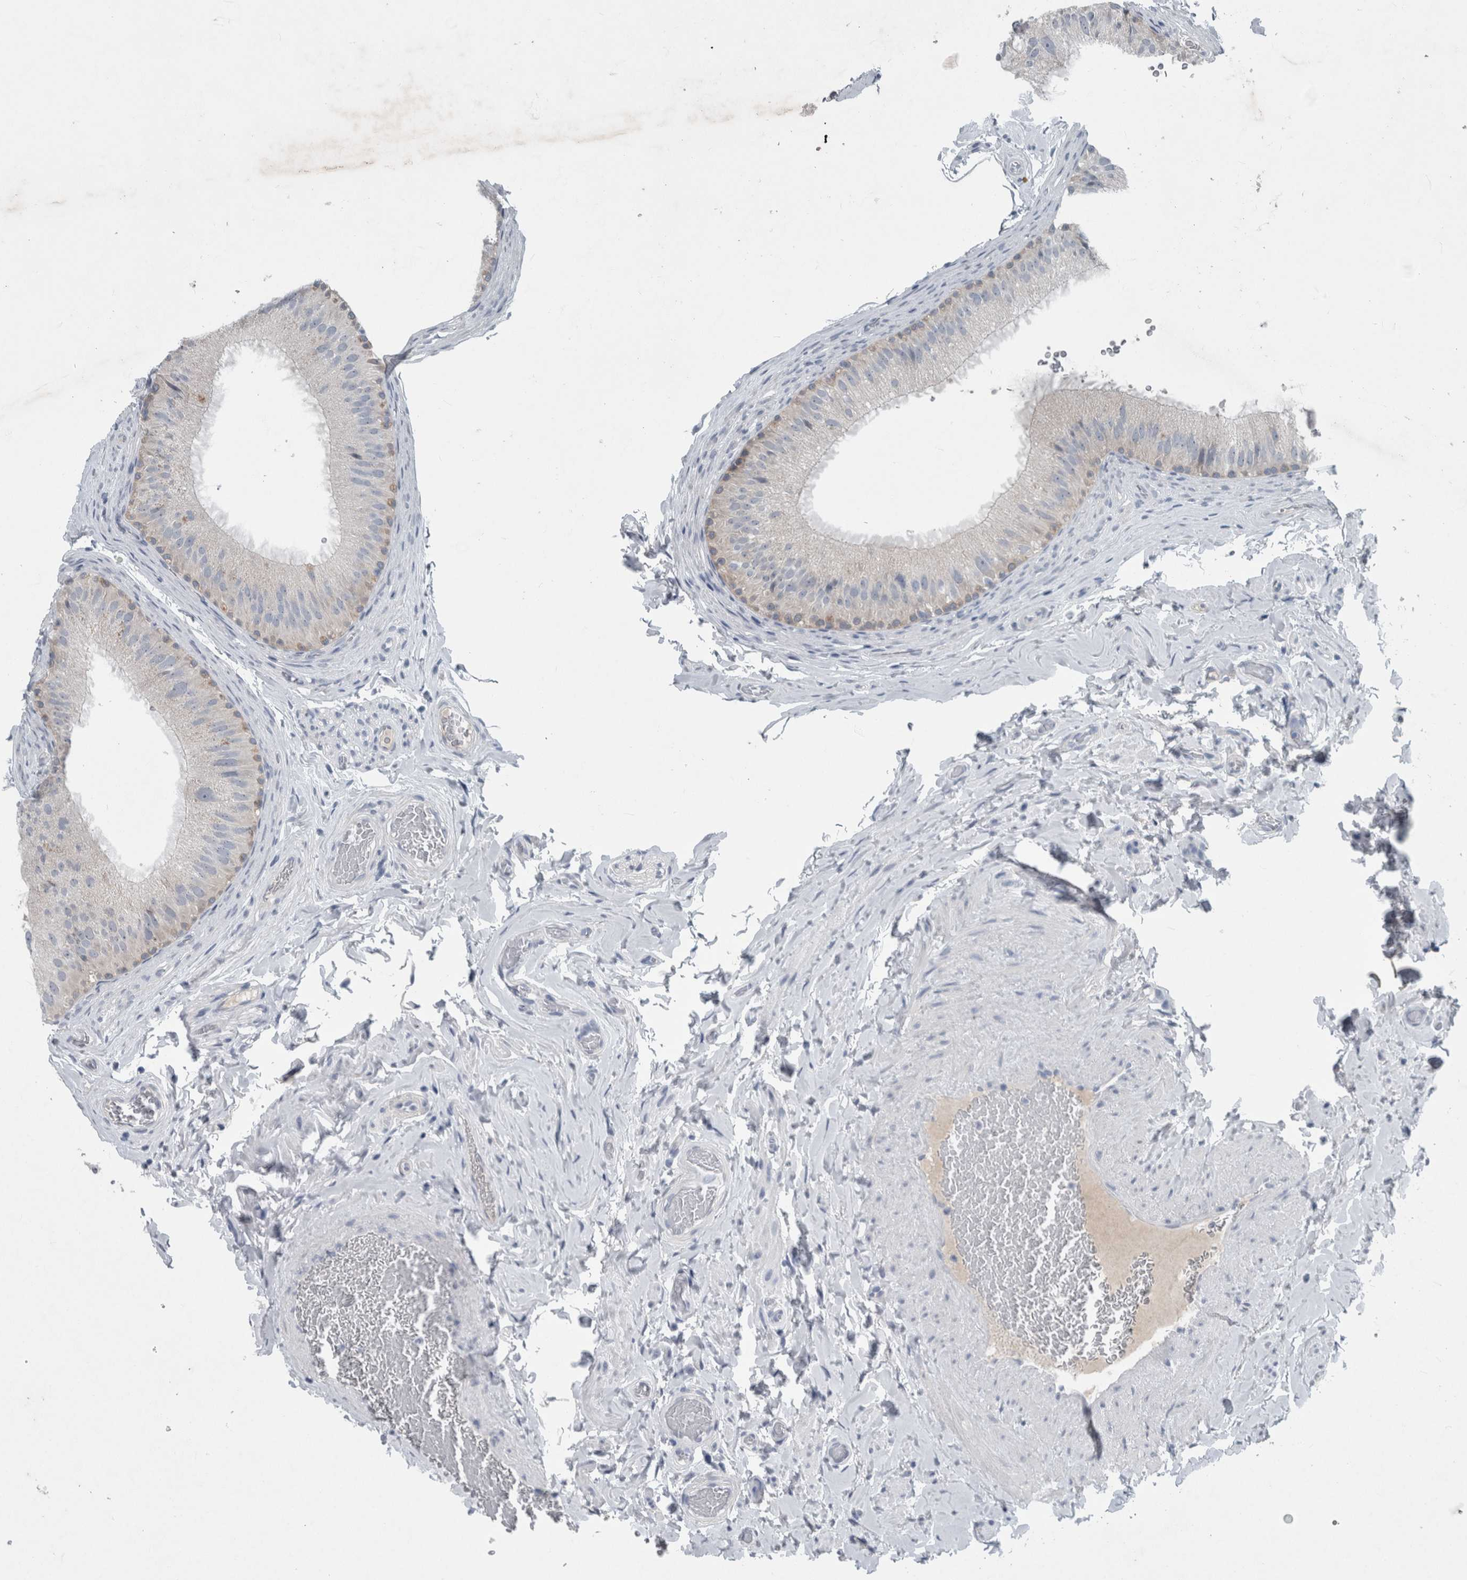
{"staining": {"intensity": "weak", "quantity": "<25%", "location": "cytoplasmic/membranous"}, "tissue": "epididymis", "cell_type": "Glandular cells", "image_type": "normal", "snomed": [{"axis": "morphology", "description": "Normal tissue, NOS"}, {"axis": "topography", "description": "Vascular tissue"}, {"axis": "topography", "description": "Epididymis"}], "caption": "Micrograph shows no significant protein positivity in glandular cells of benign epididymis. The staining is performed using DAB (3,3'-diaminobenzidine) brown chromogen with nuclei counter-stained in using hematoxylin.", "gene": "FAM83H", "patient": {"sex": "male", "age": 49}}